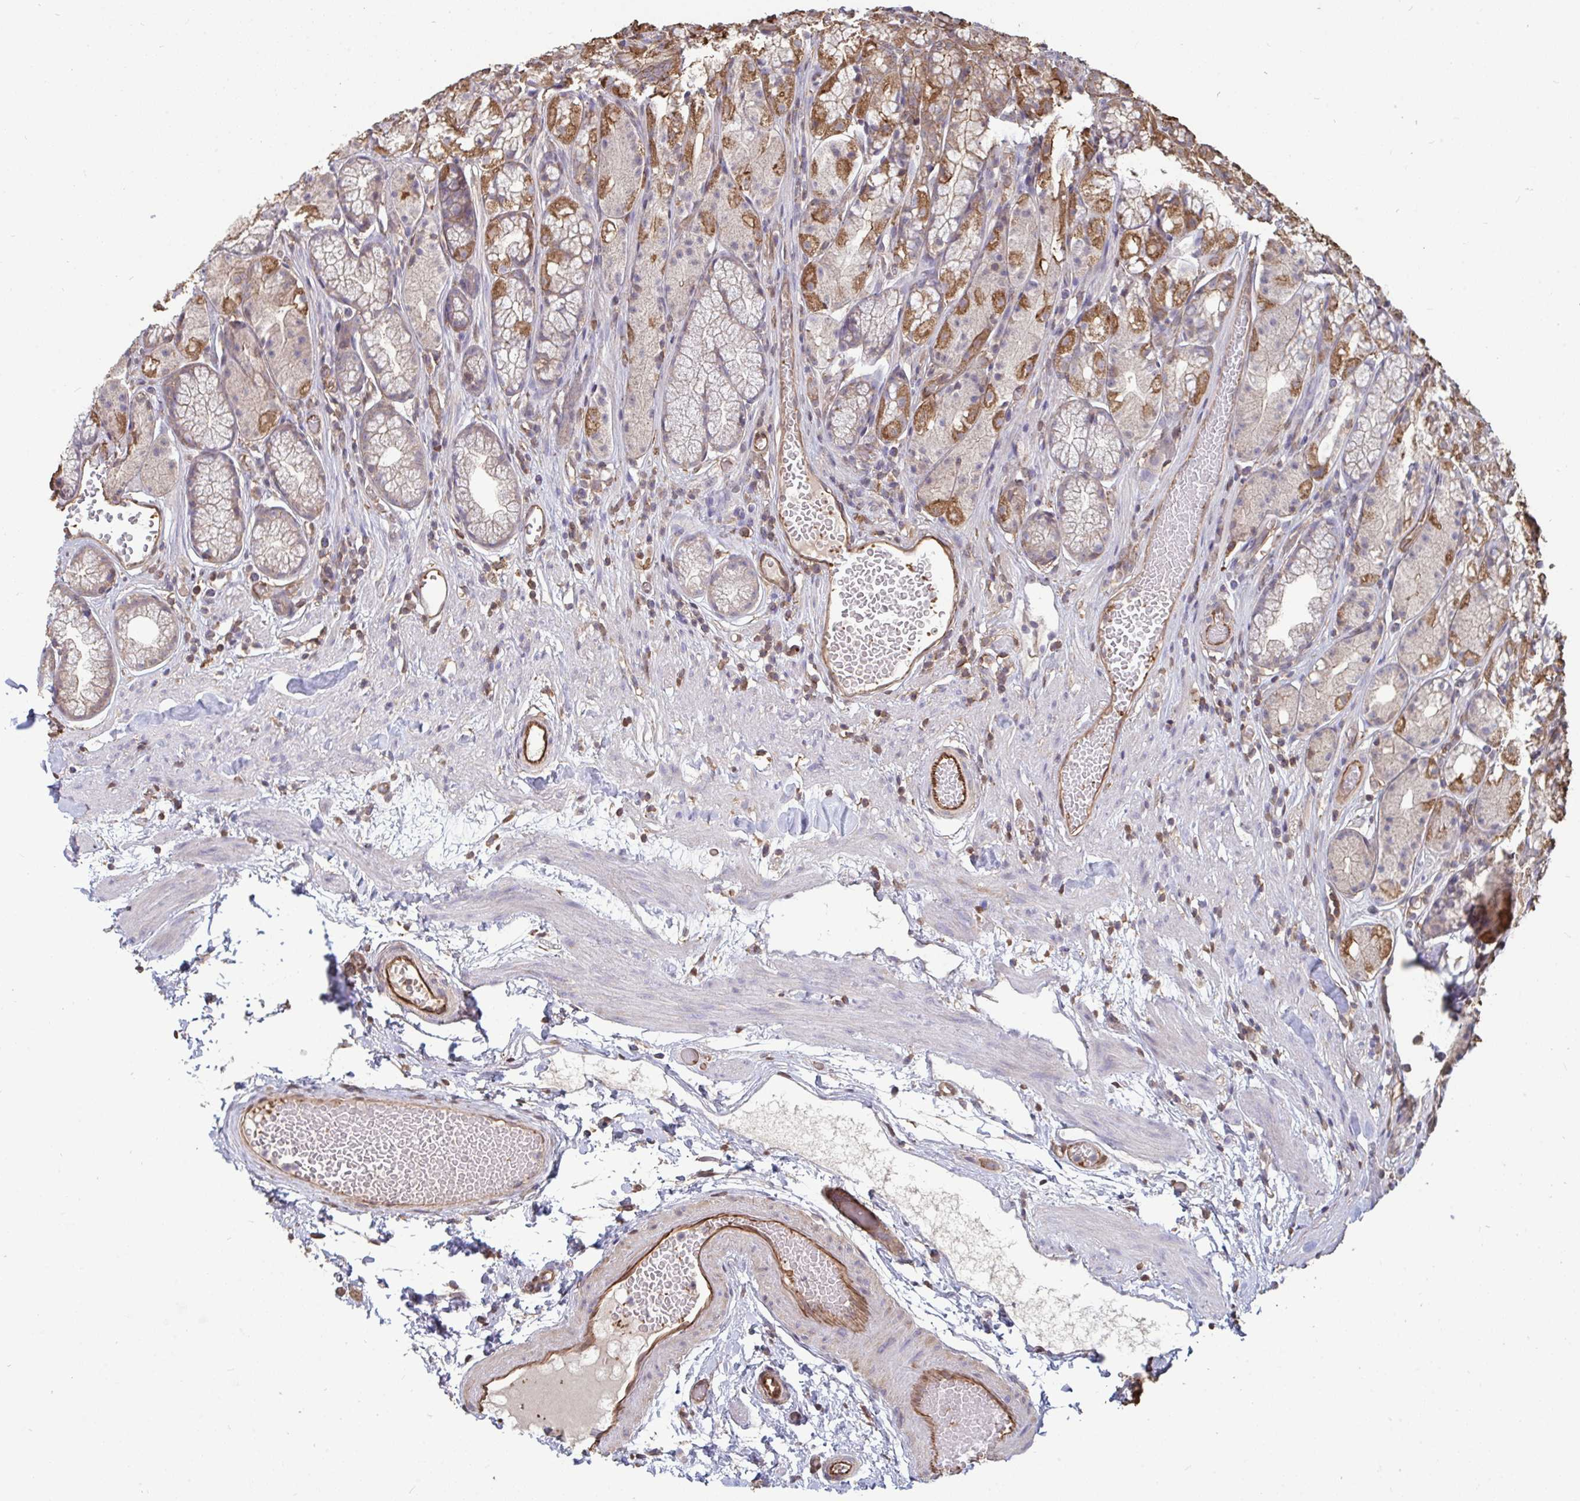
{"staining": {"intensity": "moderate", "quantity": ">75%", "location": "cytoplasmic/membranous"}, "tissue": "stomach", "cell_type": "Glandular cells", "image_type": "normal", "snomed": [{"axis": "morphology", "description": "Normal tissue, NOS"}, {"axis": "topography", "description": "Smooth muscle"}, {"axis": "topography", "description": "Stomach"}], "caption": "Immunohistochemical staining of normal stomach displays moderate cytoplasmic/membranous protein staining in about >75% of glandular cells.", "gene": "ISCU", "patient": {"sex": "male", "age": 70}}